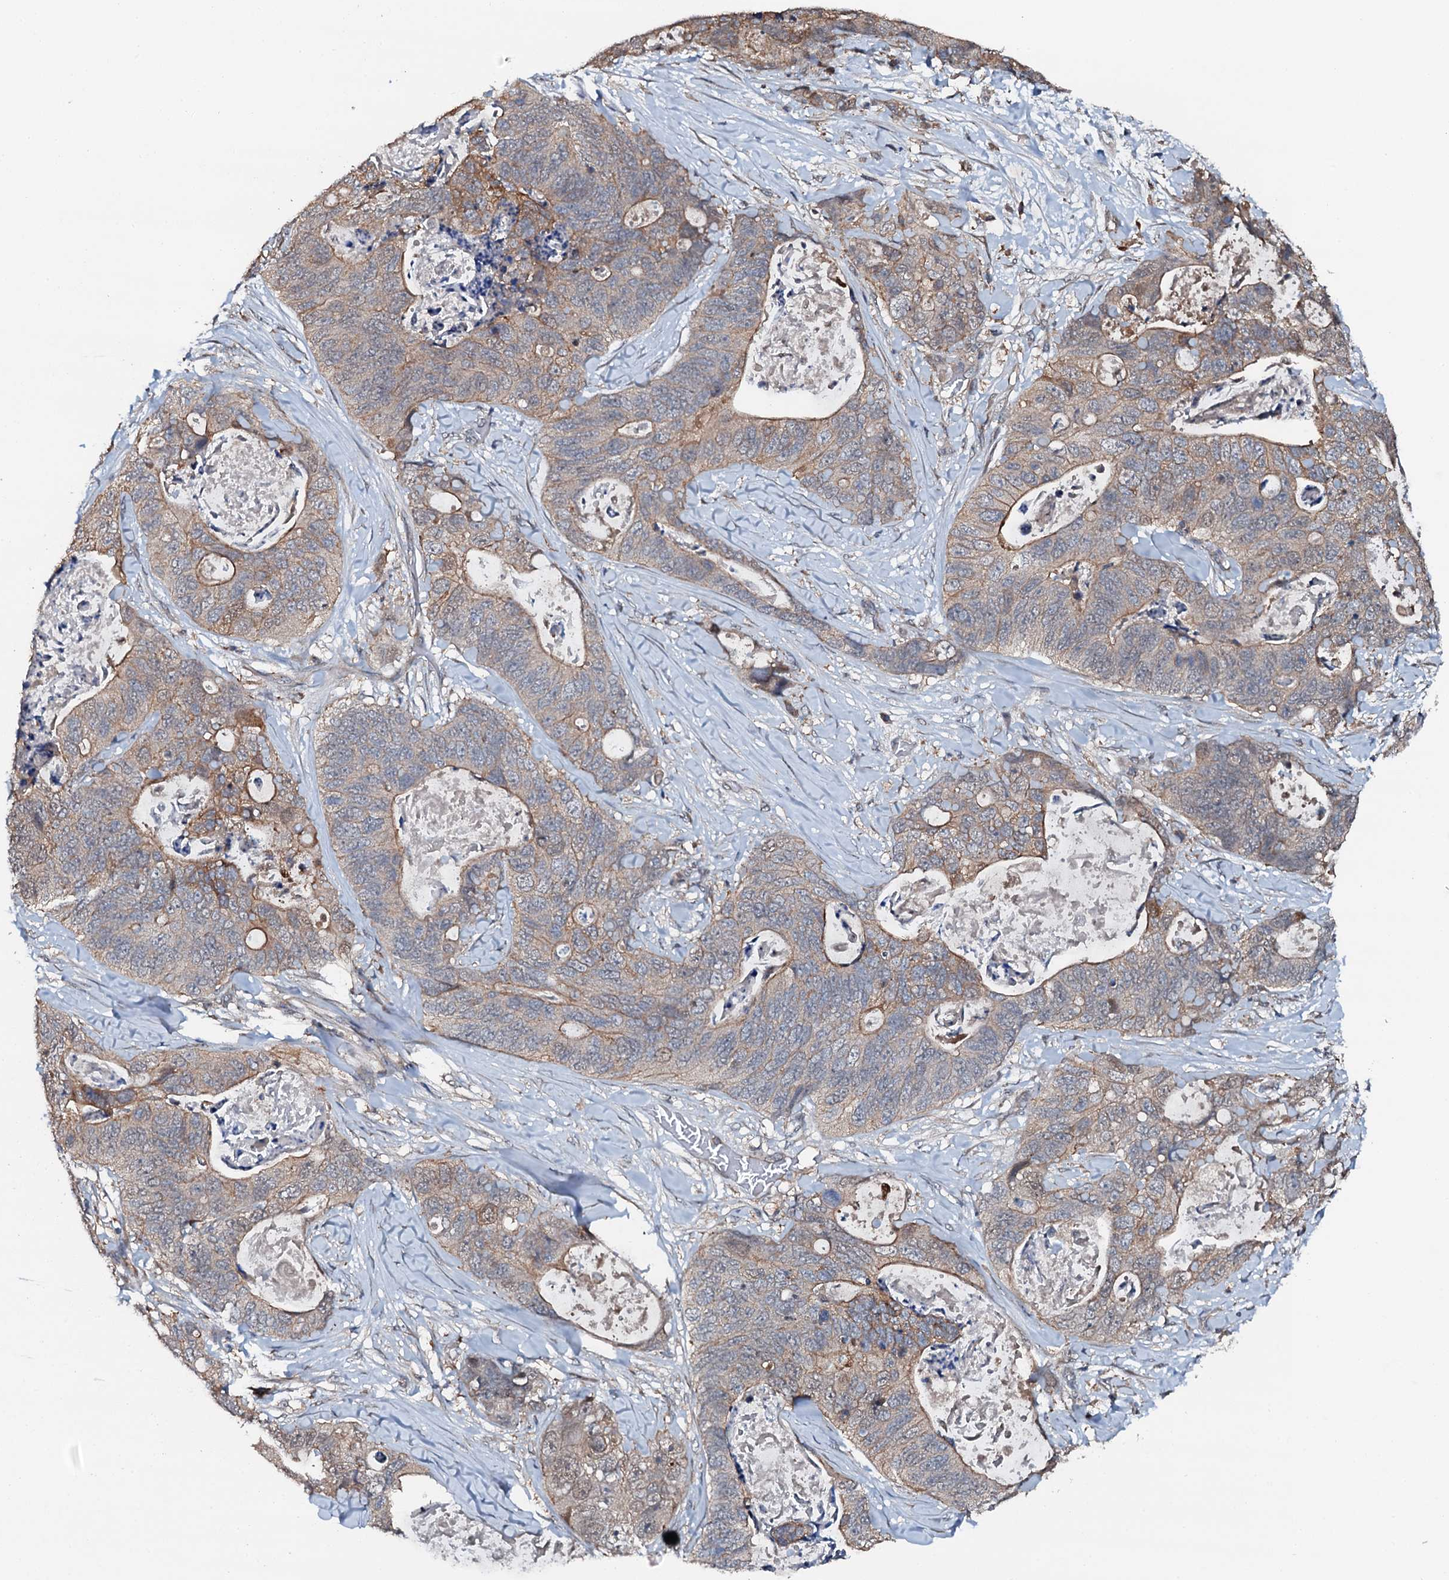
{"staining": {"intensity": "weak", "quantity": ">75%", "location": "cytoplasmic/membranous"}, "tissue": "stomach cancer", "cell_type": "Tumor cells", "image_type": "cancer", "snomed": [{"axis": "morphology", "description": "Adenocarcinoma, NOS"}, {"axis": "topography", "description": "Stomach"}], "caption": "Approximately >75% of tumor cells in stomach adenocarcinoma display weak cytoplasmic/membranous protein expression as visualized by brown immunohistochemical staining.", "gene": "FLYWCH1", "patient": {"sex": "female", "age": 89}}